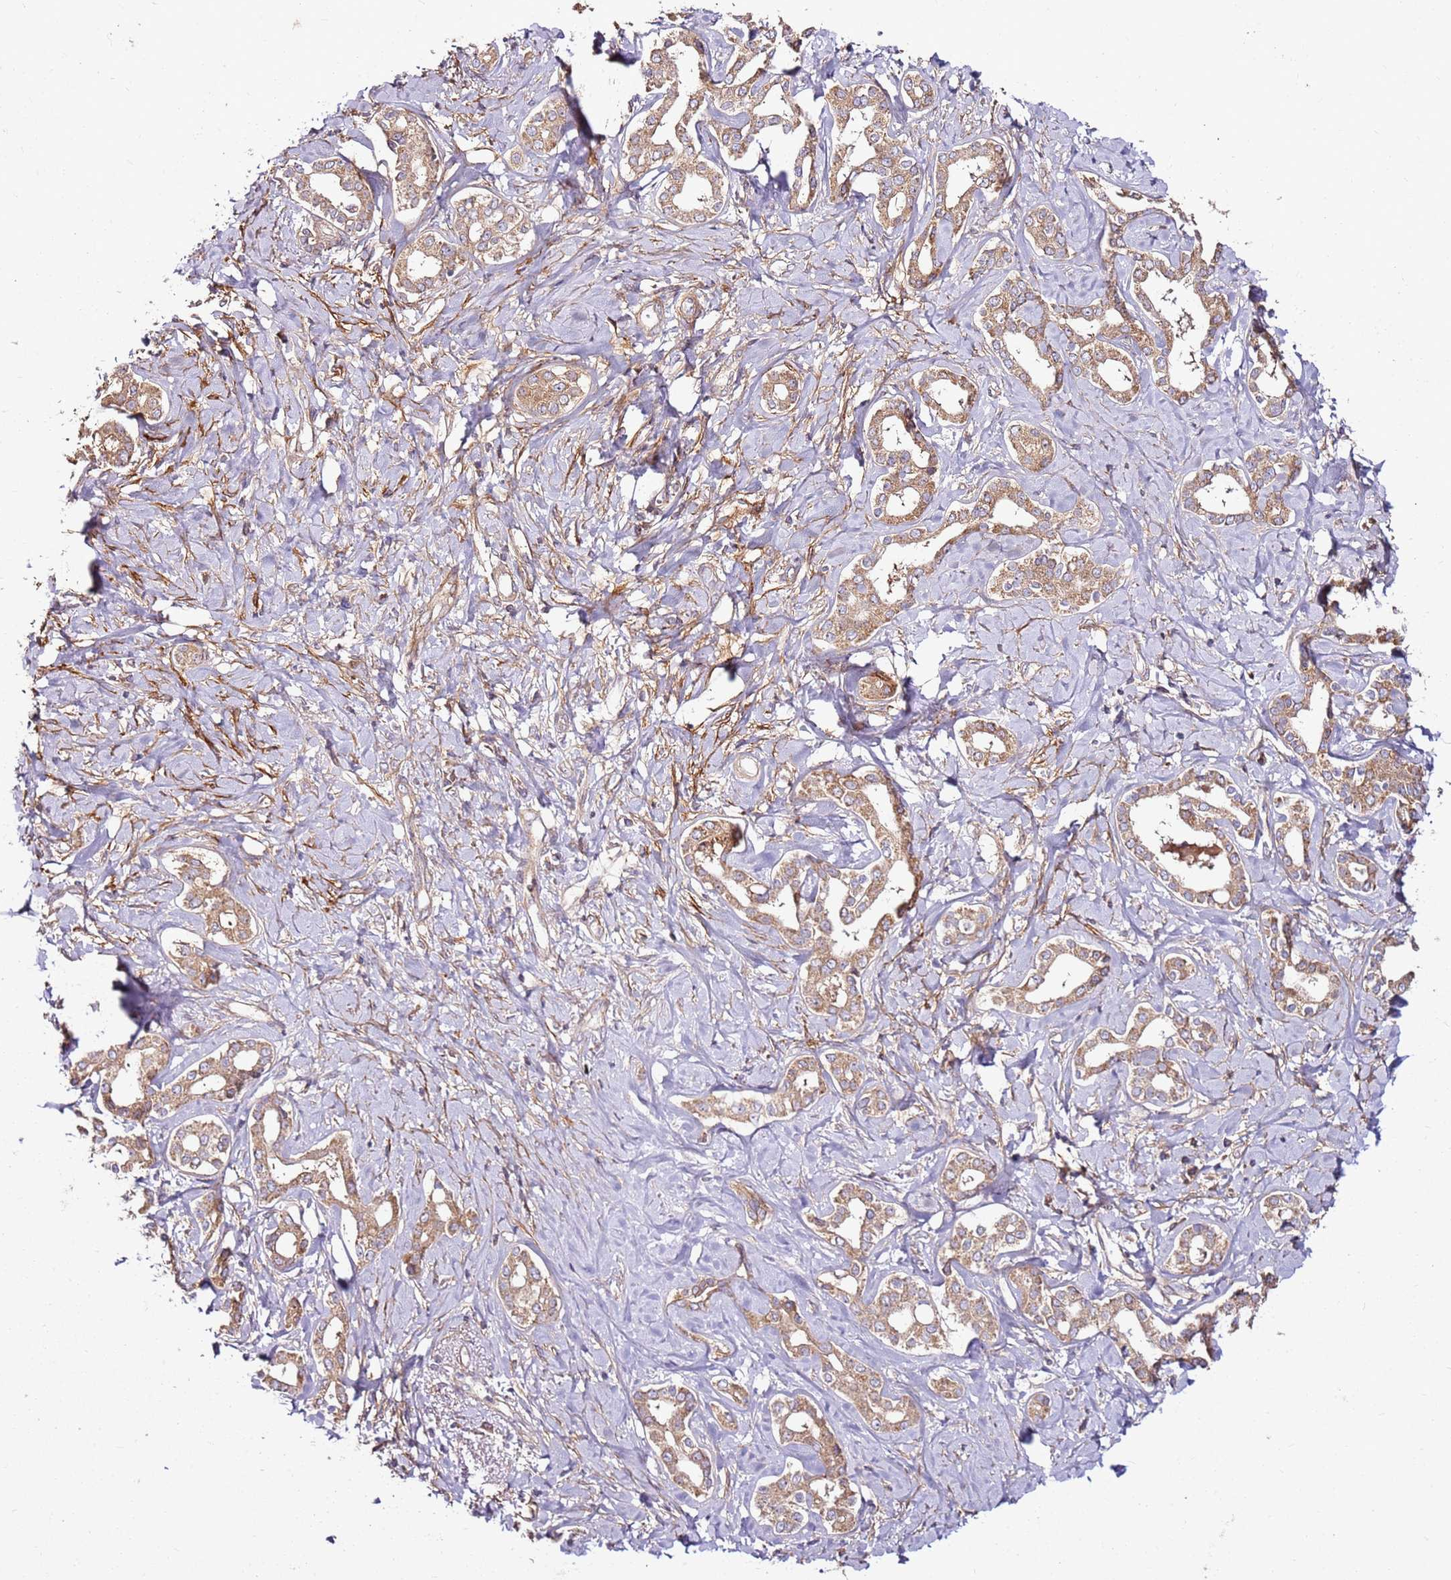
{"staining": {"intensity": "moderate", "quantity": ">75%", "location": "cytoplasmic/membranous"}, "tissue": "liver cancer", "cell_type": "Tumor cells", "image_type": "cancer", "snomed": [{"axis": "morphology", "description": "Cholangiocarcinoma"}, {"axis": "topography", "description": "Liver"}], "caption": "An immunohistochemistry image of tumor tissue is shown. Protein staining in brown shows moderate cytoplasmic/membranous positivity in liver cancer (cholangiocarcinoma) within tumor cells.", "gene": "KRTAP21-3", "patient": {"sex": "female", "age": 77}}